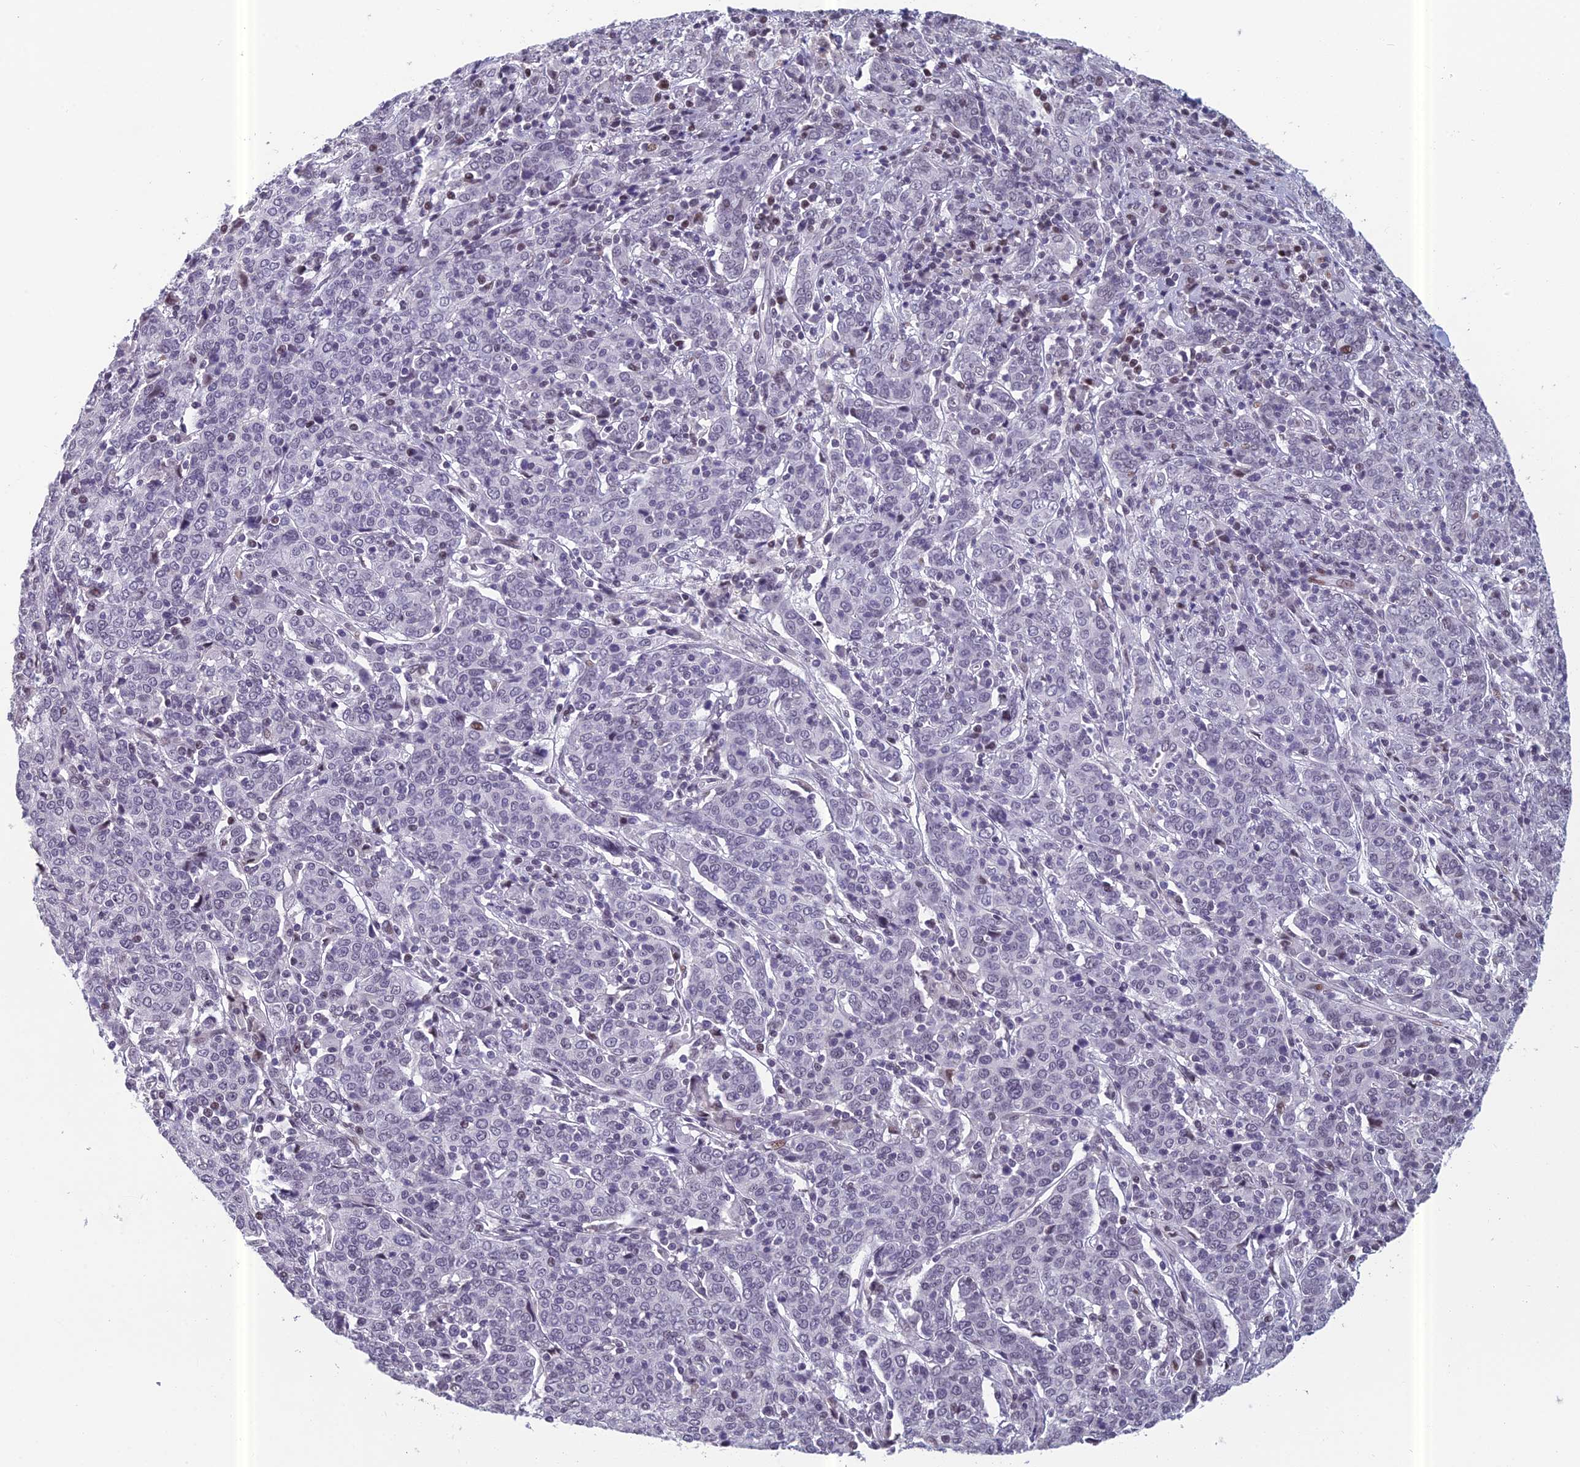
{"staining": {"intensity": "negative", "quantity": "none", "location": "none"}, "tissue": "cervical cancer", "cell_type": "Tumor cells", "image_type": "cancer", "snomed": [{"axis": "morphology", "description": "Squamous cell carcinoma, NOS"}, {"axis": "topography", "description": "Cervix"}], "caption": "This is an immunohistochemistry (IHC) photomicrograph of cervical cancer. There is no staining in tumor cells.", "gene": "RGS17", "patient": {"sex": "female", "age": 67}}